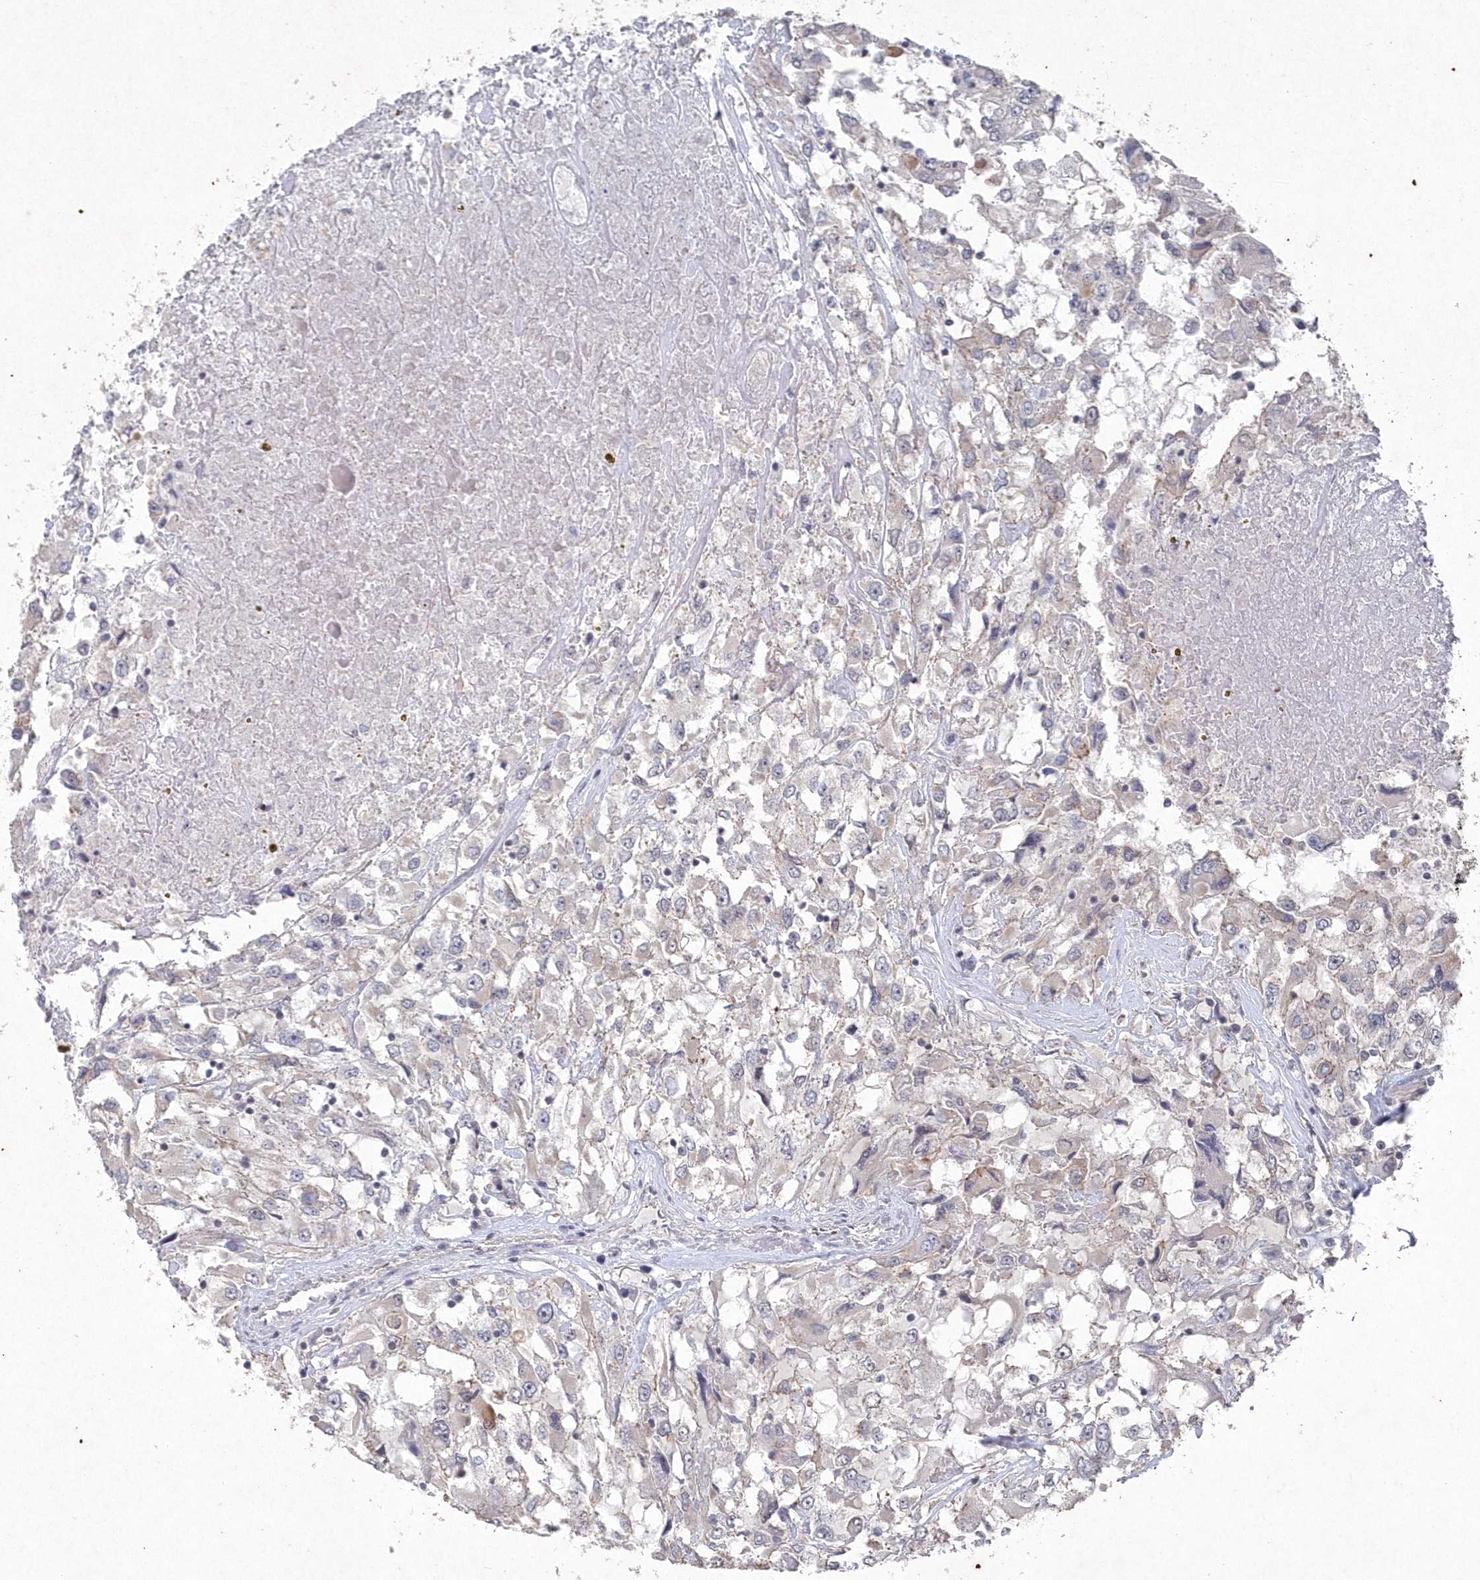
{"staining": {"intensity": "negative", "quantity": "none", "location": "none"}, "tissue": "renal cancer", "cell_type": "Tumor cells", "image_type": "cancer", "snomed": [{"axis": "morphology", "description": "Adenocarcinoma, NOS"}, {"axis": "topography", "description": "Kidney"}], "caption": "Tumor cells are negative for protein expression in human renal cancer (adenocarcinoma).", "gene": "VSIG2", "patient": {"sex": "female", "age": 52}}